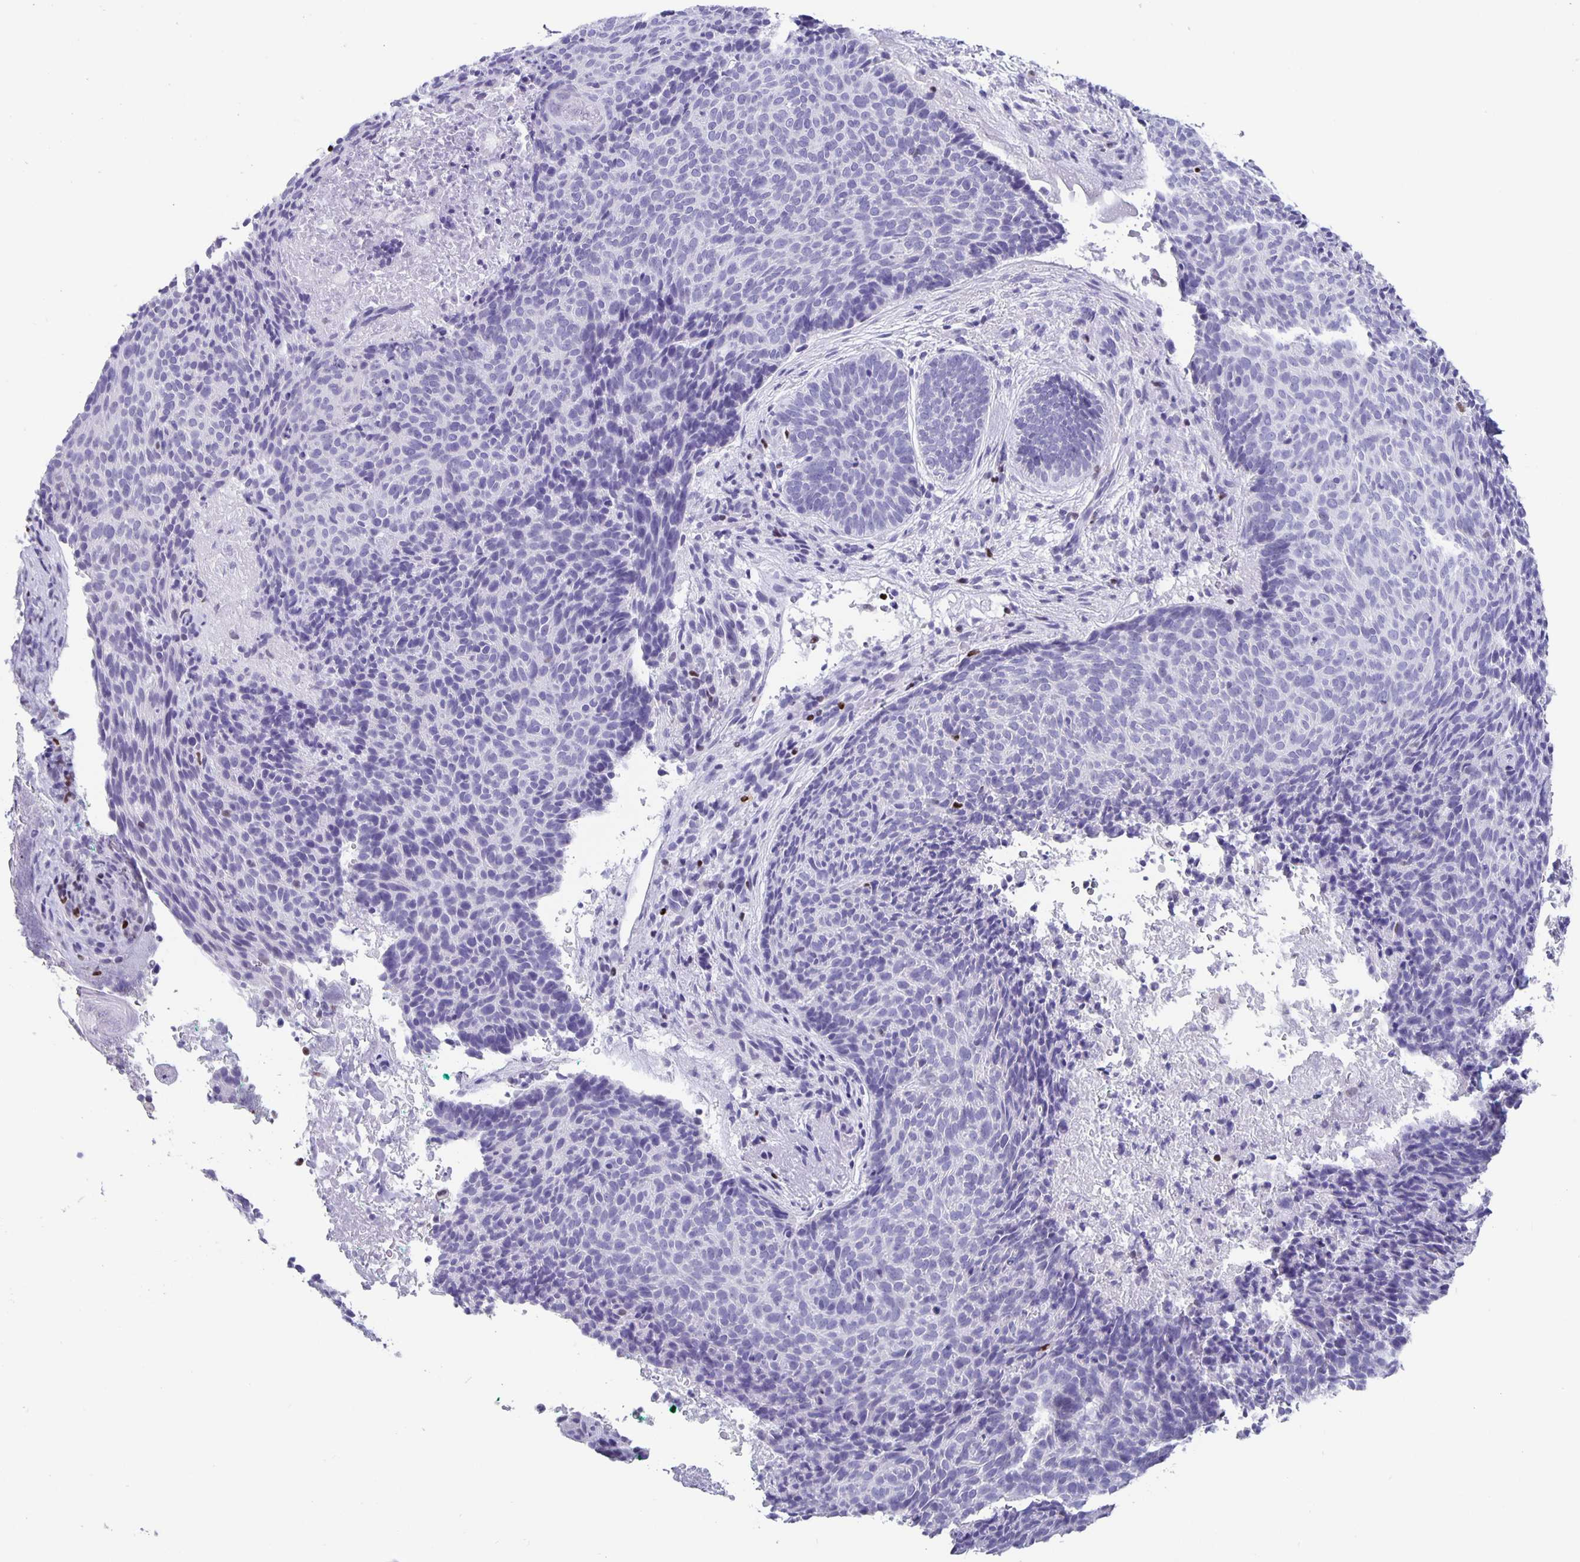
{"staining": {"intensity": "negative", "quantity": "none", "location": "none"}, "tissue": "skin cancer", "cell_type": "Tumor cells", "image_type": "cancer", "snomed": [{"axis": "morphology", "description": "Basal cell carcinoma"}, {"axis": "topography", "description": "Skin"}, {"axis": "topography", "description": "Skin of head"}], "caption": "Human skin cancer (basal cell carcinoma) stained for a protein using immunohistochemistry (IHC) reveals no staining in tumor cells.", "gene": "SATB2", "patient": {"sex": "female", "age": 92}}